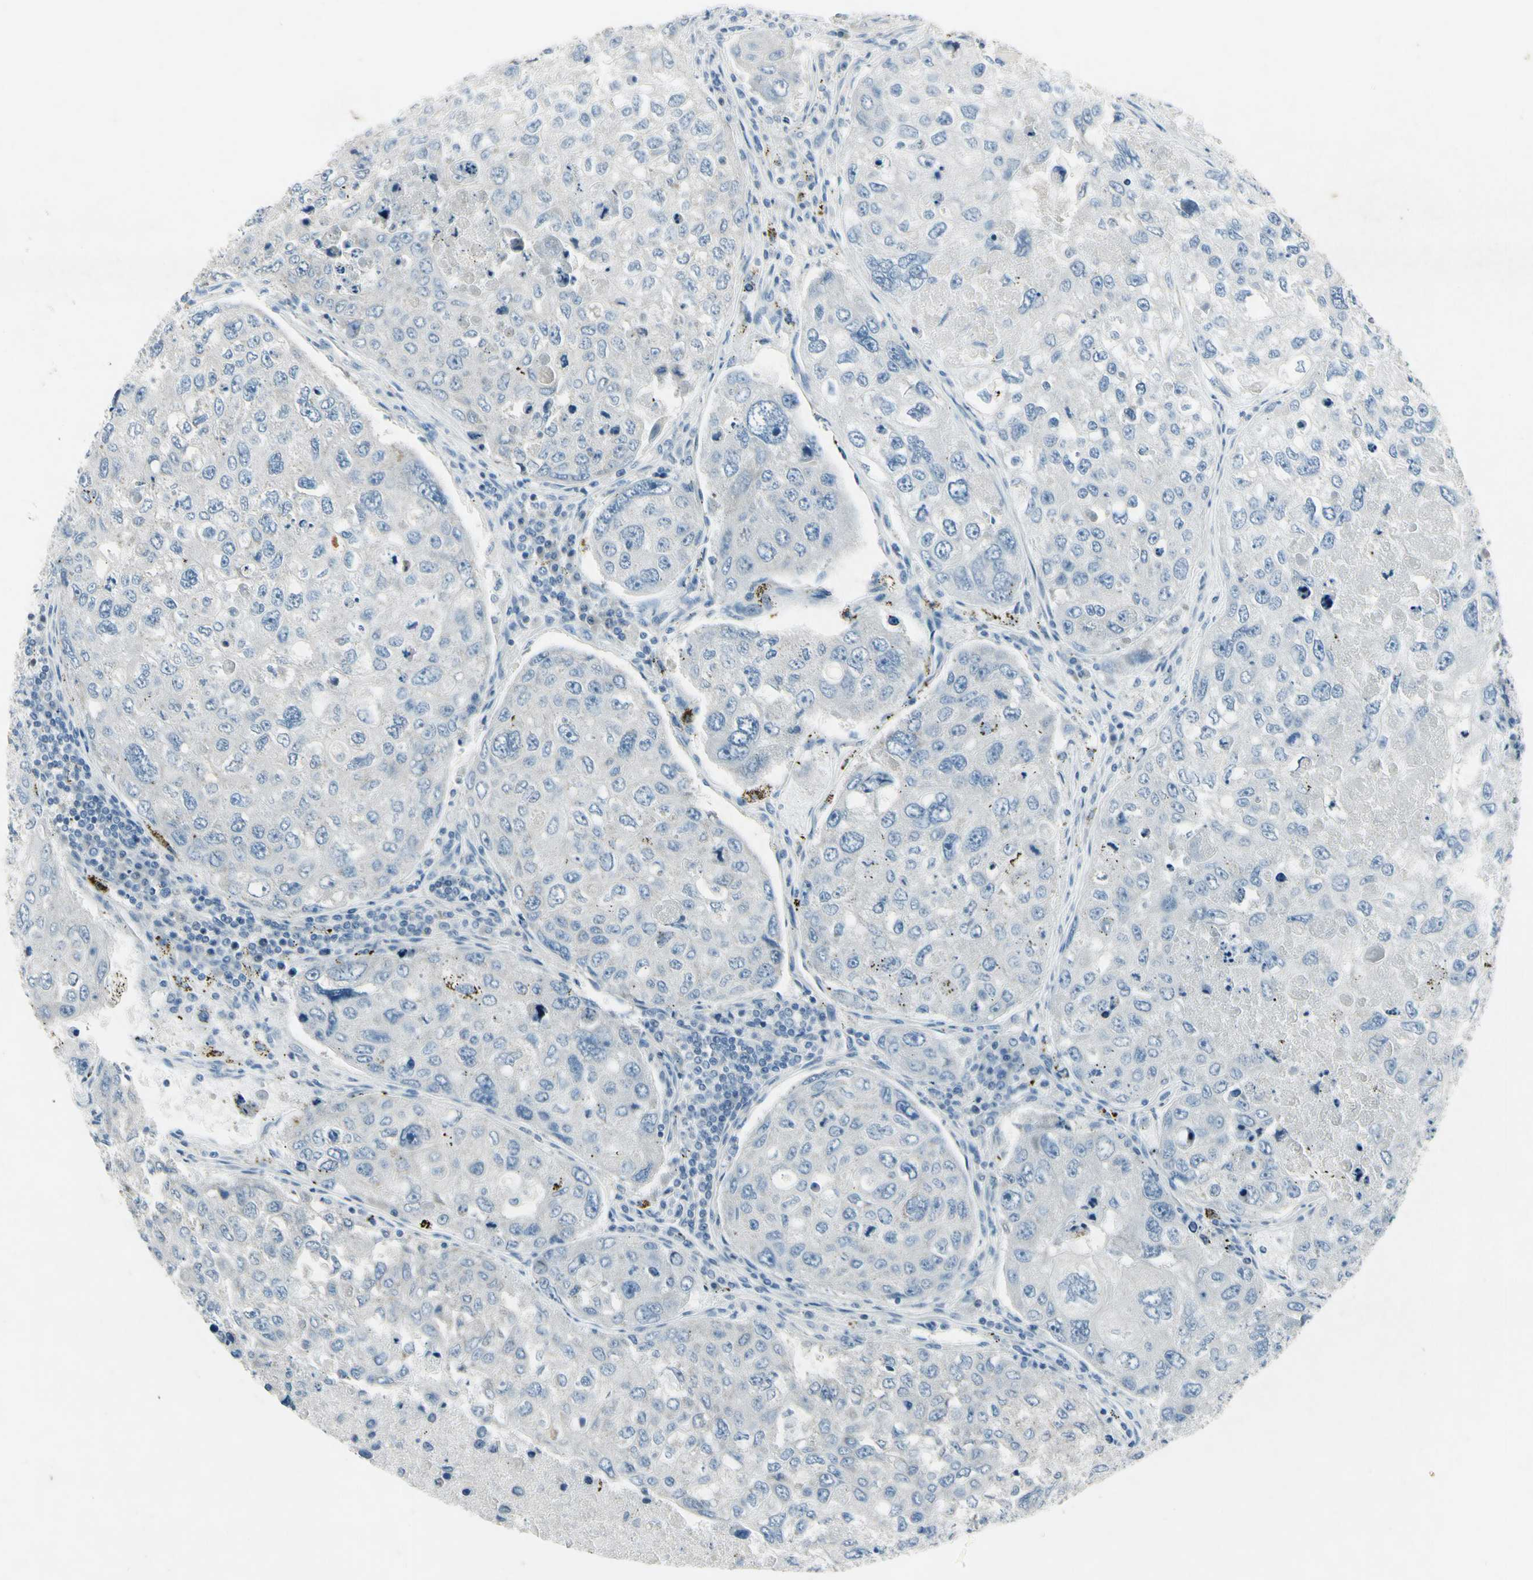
{"staining": {"intensity": "negative", "quantity": "none", "location": "none"}, "tissue": "urothelial cancer", "cell_type": "Tumor cells", "image_type": "cancer", "snomed": [{"axis": "morphology", "description": "Urothelial carcinoma, High grade"}, {"axis": "topography", "description": "Lymph node"}, {"axis": "topography", "description": "Urinary bladder"}], "caption": "A photomicrograph of urothelial cancer stained for a protein shows no brown staining in tumor cells.", "gene": "SNAP91", "patient": {"sex": "male", "age": 51}}